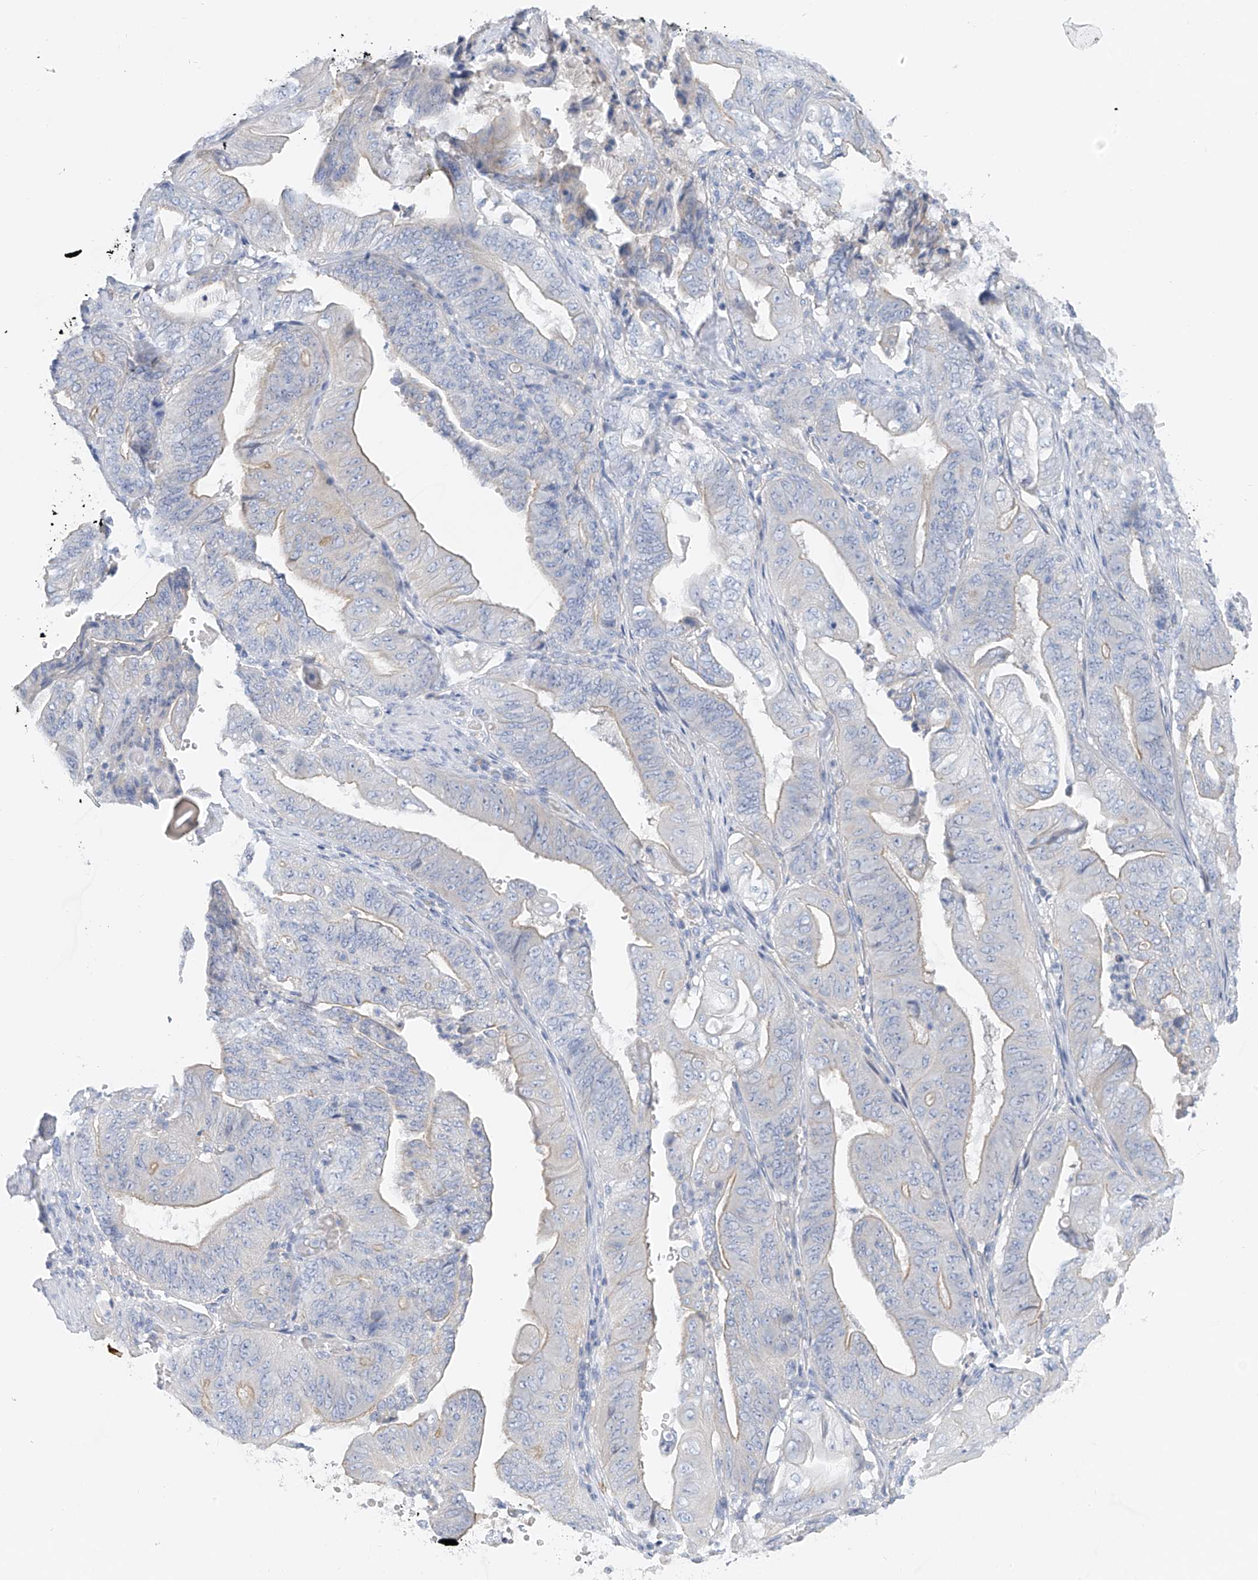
{"staining": {"intensity": "negative", "quantity": "none", "location": "none"}, "tissue": "stomach cancer", "cell_type": "Tumor cells", "image_type": "cancer", "snomed": [{"axis": "morphology", "description": "Adenocarcinoma, NOS"}, {"axis": "topography", "description": "Stomach"}], "caption": "Immunohistochemical staining of human stomach adenocarcinoma shows no significant positivity in tumor cells. The staining is performed using DAB (3,3'-diaminobenzidine) brown chromogen with nuclei counter-stained in using hematoxylin.", "gene": "POMGNT2", "patient": {"sex": "female", "age": 73}}